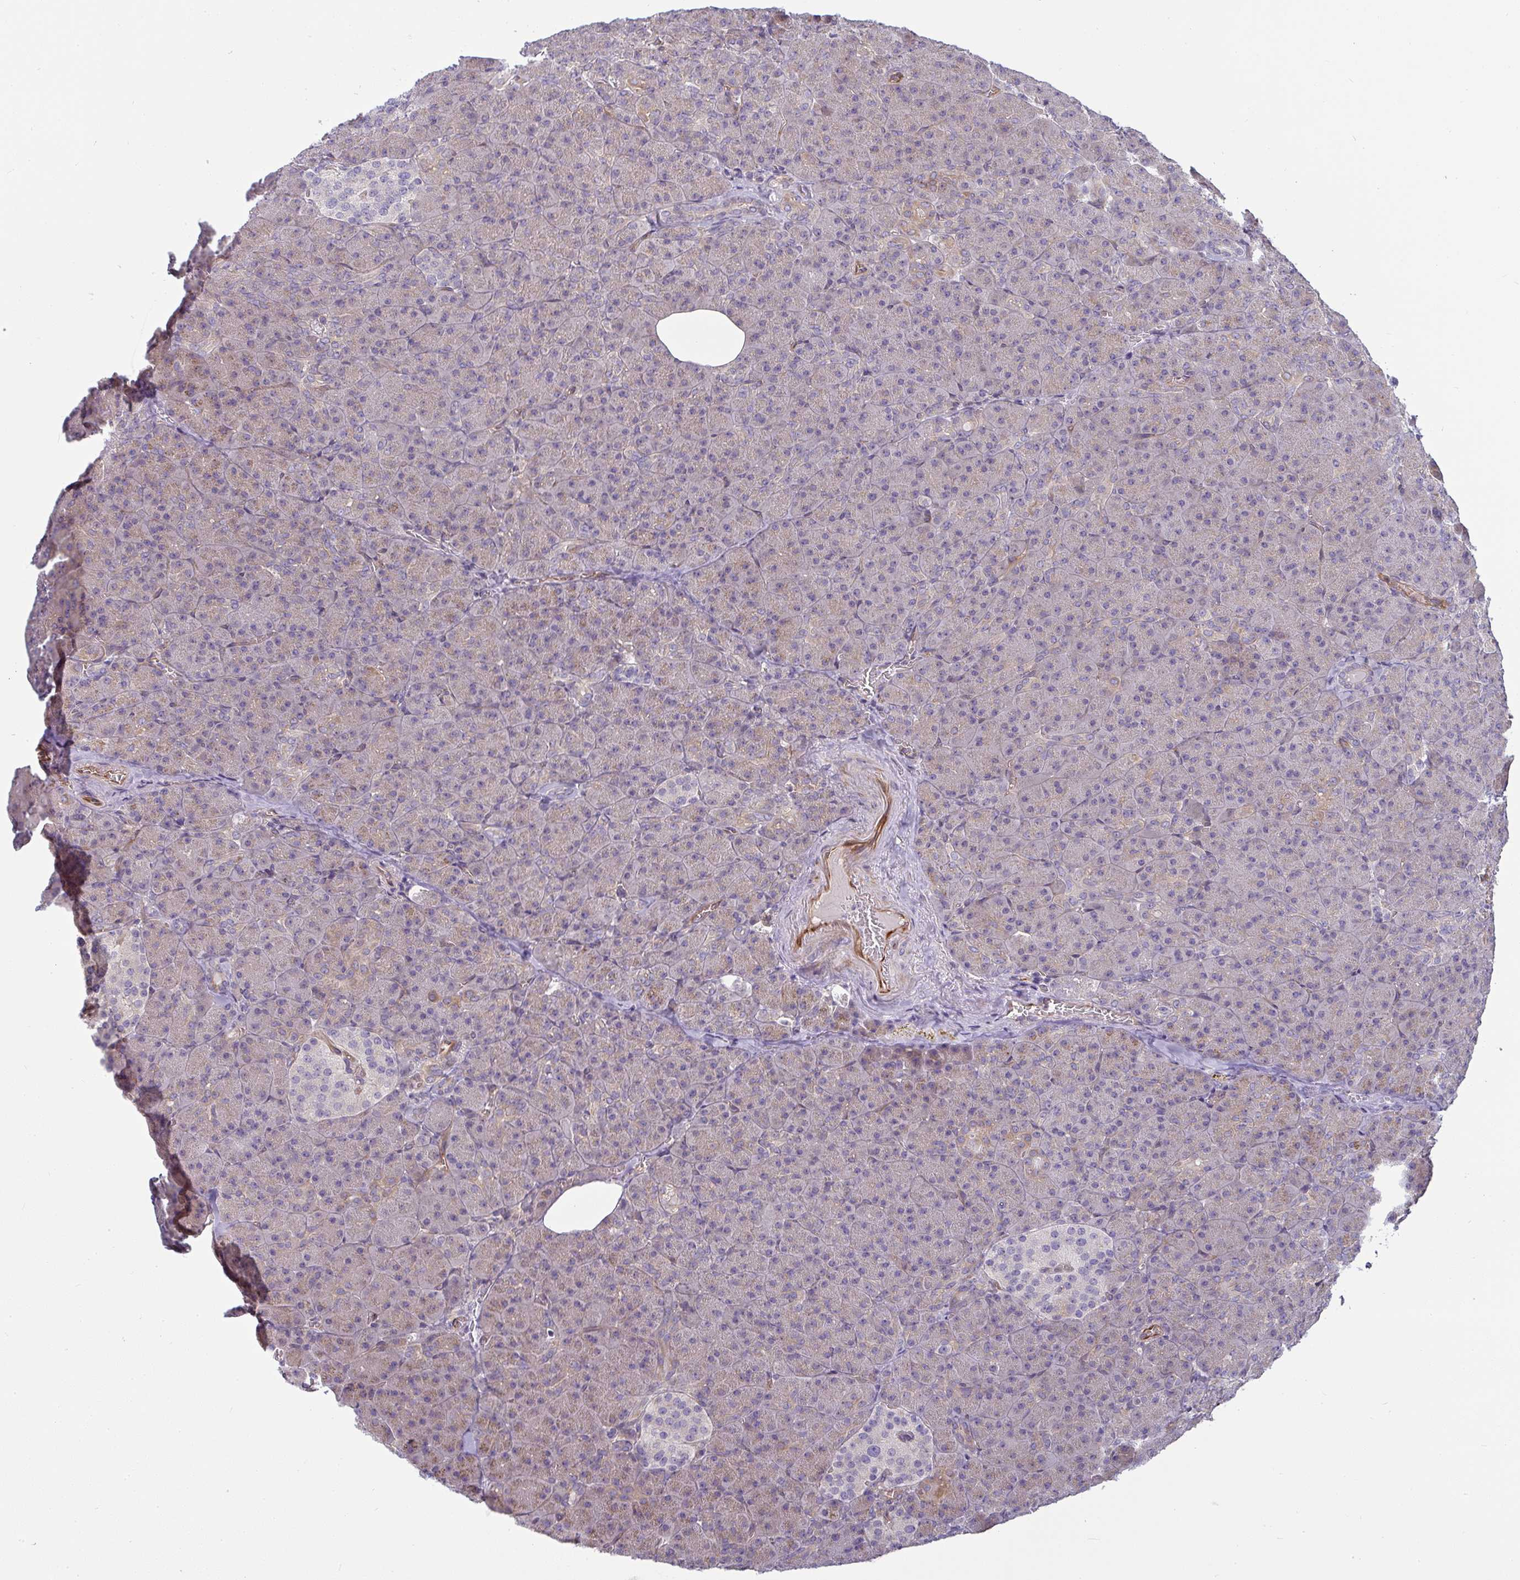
{"staining": {"intensity": "weak", "quantity": "<25%", "location": "cytoplasmic/membranous"}, "tissue": "pancreas", "cell_type": "Exocrine glandular cells", "image_type": "normal", "snomed": [{"axis": "morphology", "description": "Normal tissue, NOS"}, {"axis": "topography", "description": "Pancreas"}], "caption": "Histopathology image shows no significant protein staining in exocrine glandular cells of normal pancreas. The staining was performed using DAB to visualize the protein expression in brown, while the nuclei were stained in blue with hematoxylin (Magnification: 20x).", "gene": "IFIT3", "patient": {"sex": "female", "age": 74}}